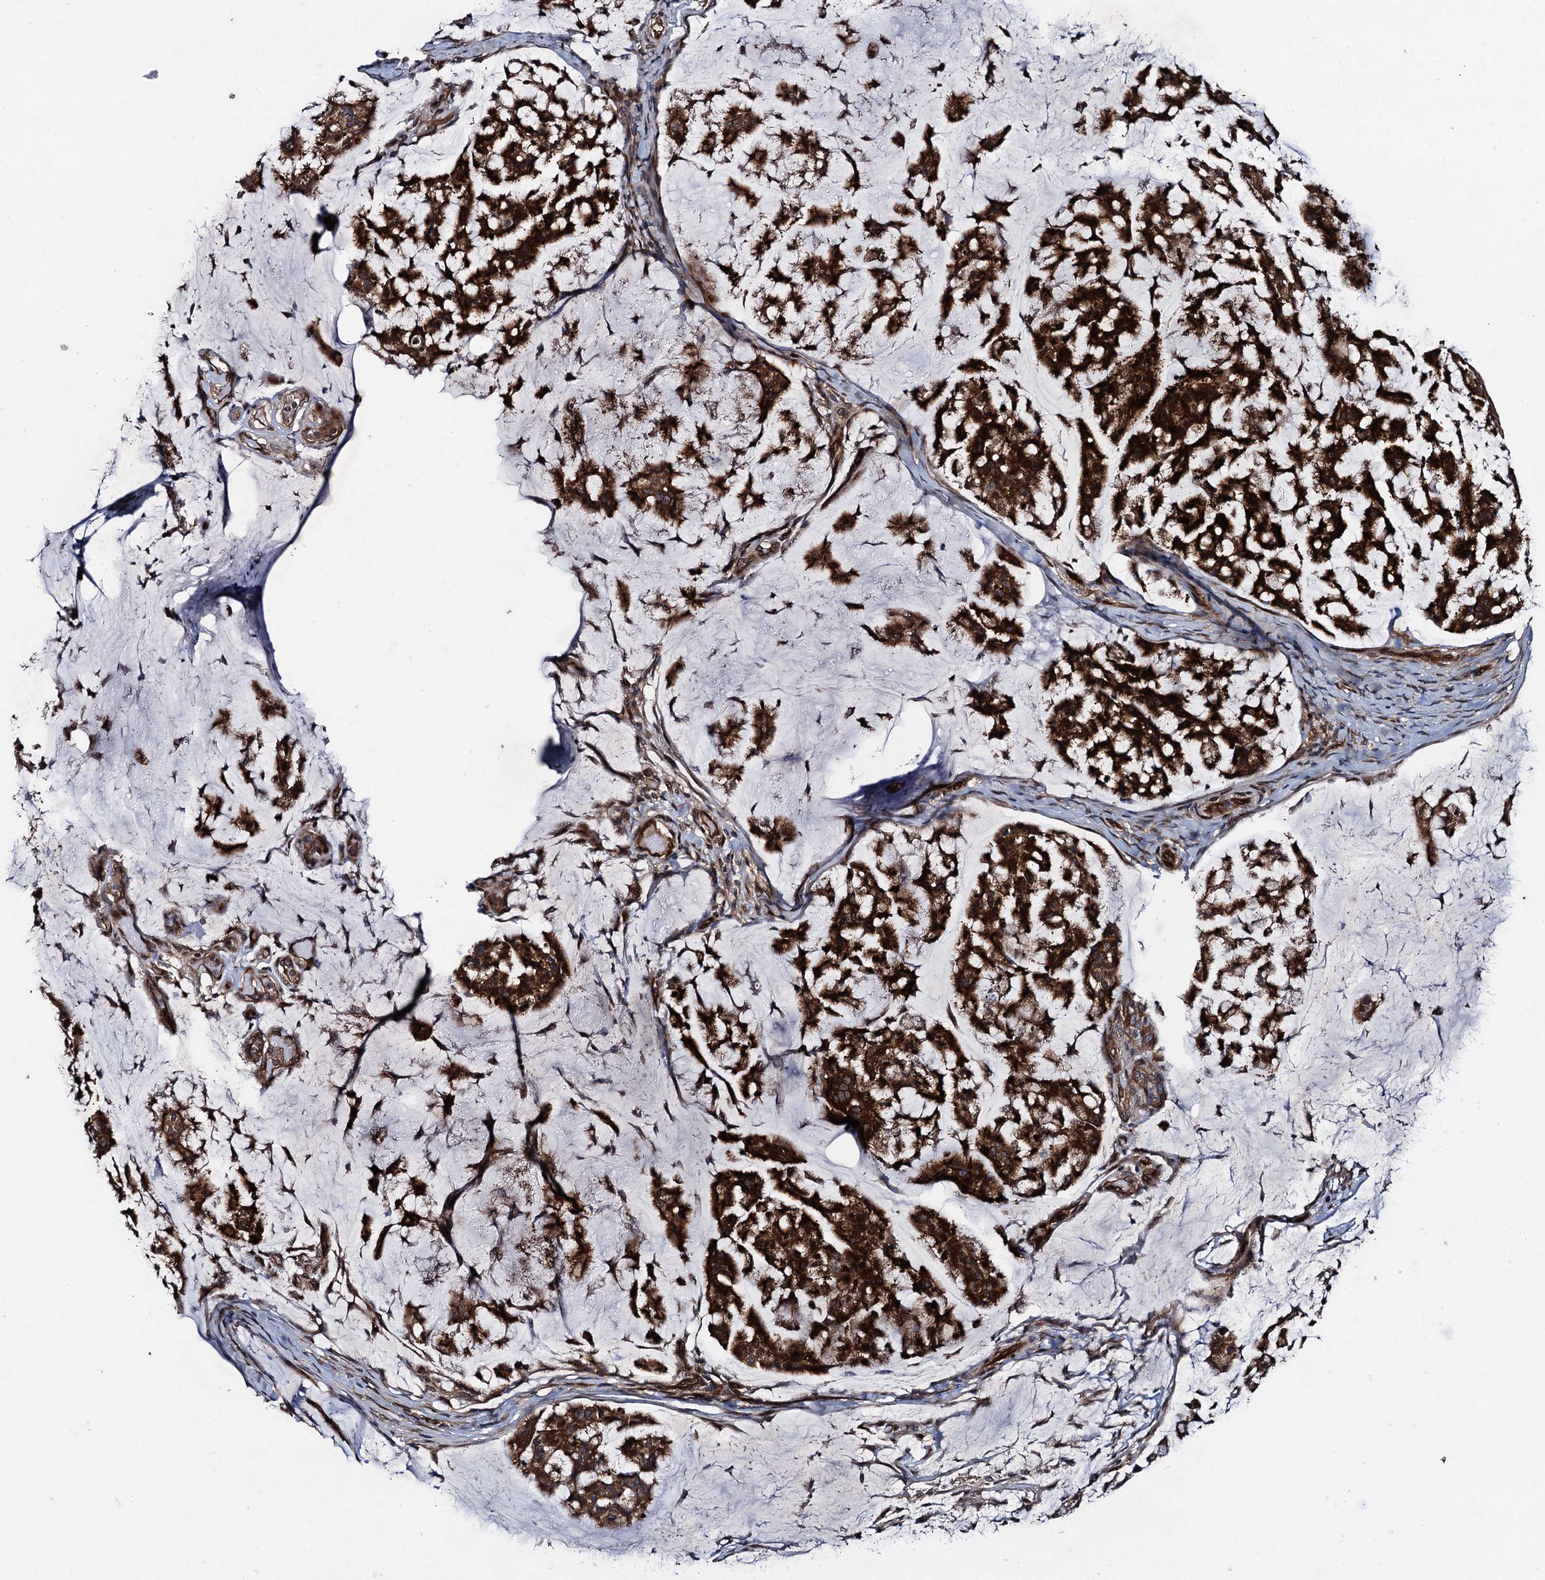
{"staining": {"intensity": "strong", "quantity": ">75%", "location": "cytoplasmic/membranous"}, "tissue": "stomach cancer", "cell_type": "Tumor cells", "image_type": "cancer", "snomed": [{"axis": "morphology", "description": "Adenocarcinoma, NOS"}, {"axis": "topography", "description": "Stomach, lower"}], "caption": "Approximately >75% of tumor cells in human stomach adenocarcinoma display strong cytoplasmic/membranous protein staining as visualized by brown immunohistochemical staining.", "gene": "RHOBTB1", "patient": {"sex": "male", "age": 67}}